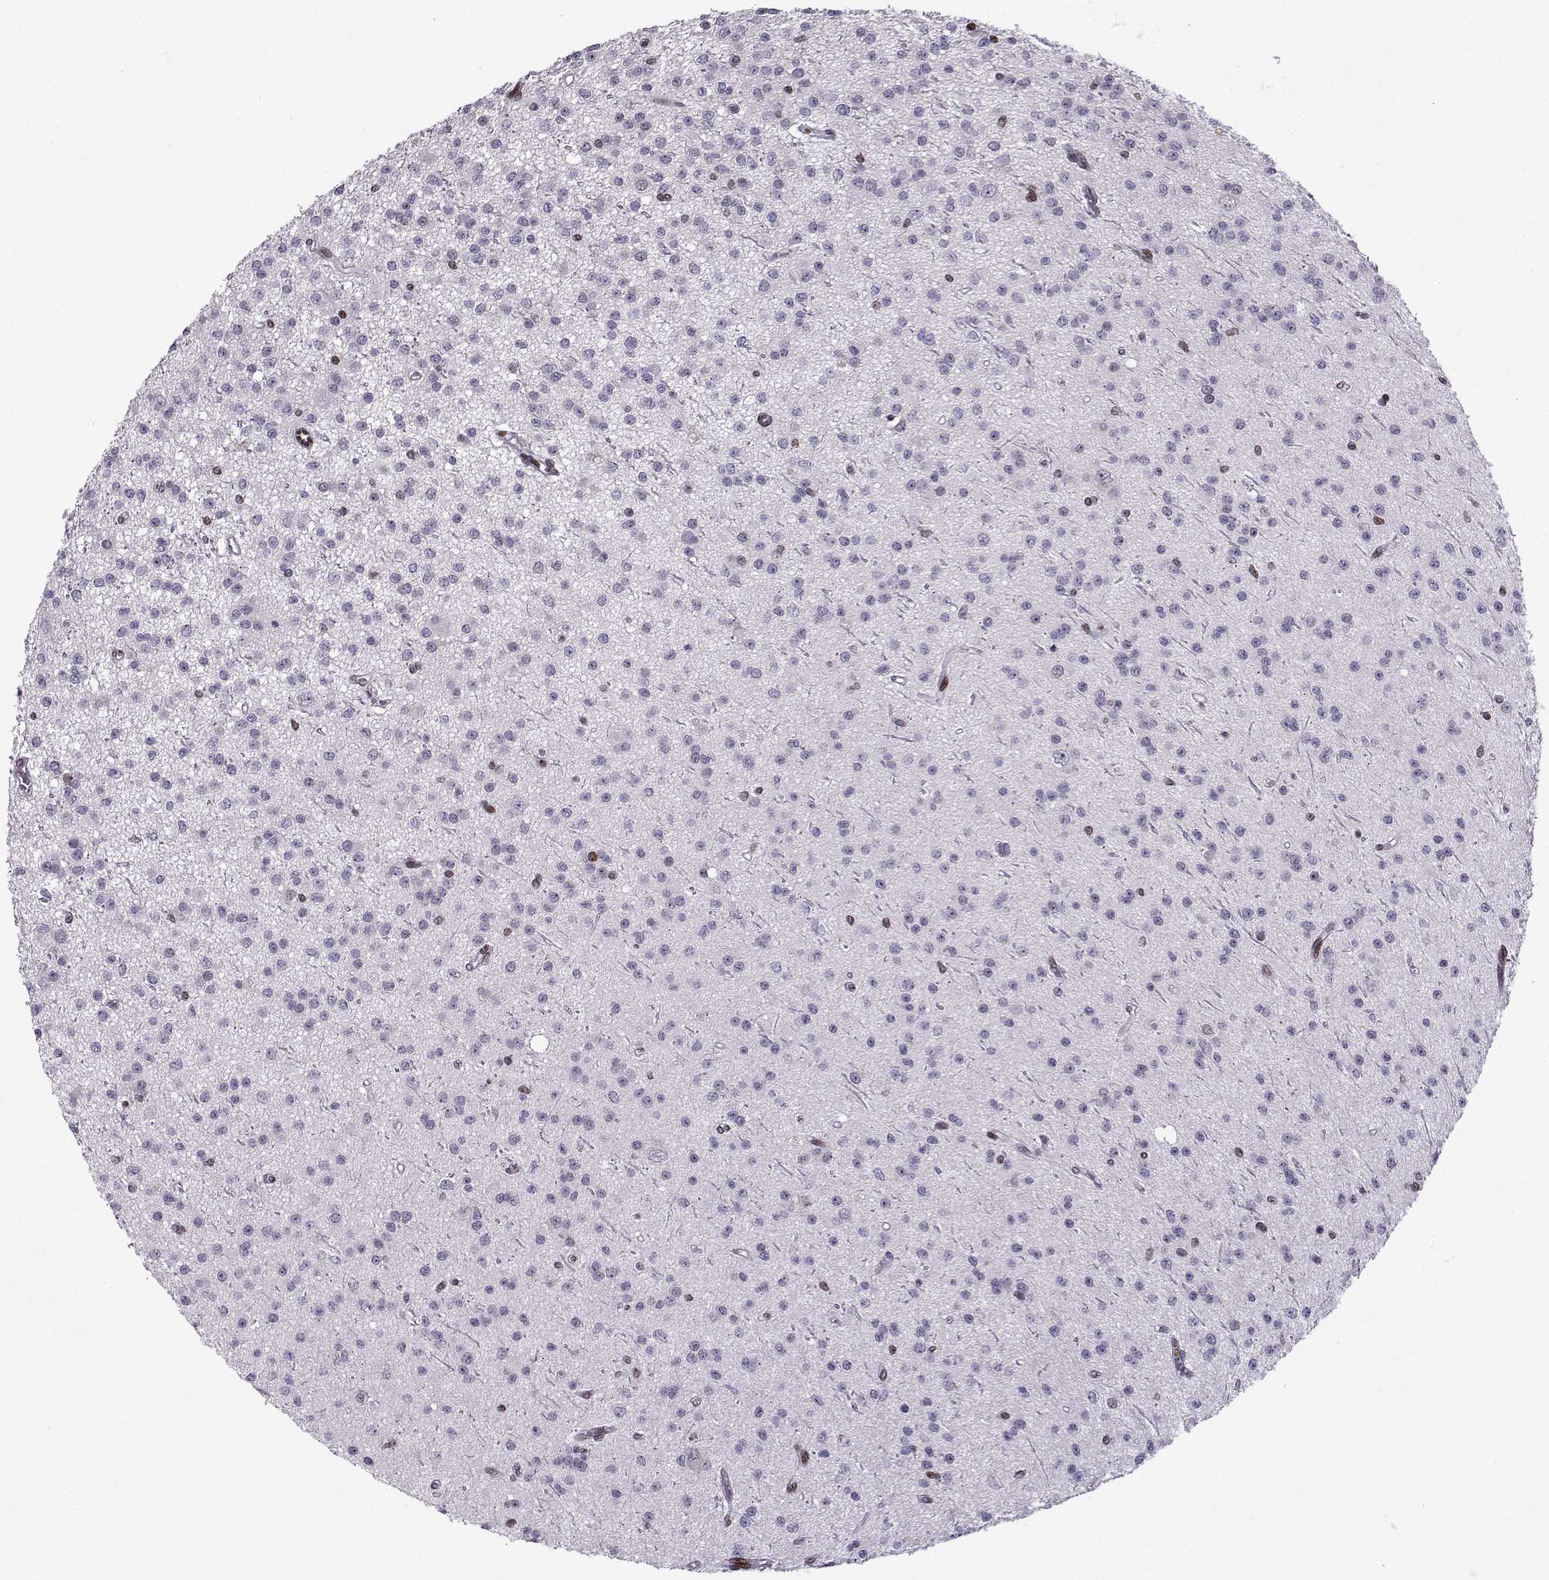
{"staining": {"intensity": "negative", "quantity": "none", "location": "none"}, "tissue": "glioma", "cell_type": "Tumor cells", "image_type": "cancer", "snomed": [{"axis": "morphology", "description": "Glioma, malignant, Low grade"}, {"axis": "topography", "description": "Brain"}], "caption": "Protein analysis of malignant low-grade glioma reveals no significant staining in tumor cells.", "gene": "ZNF19", "patient": {"sex": "male", "age": 27}}